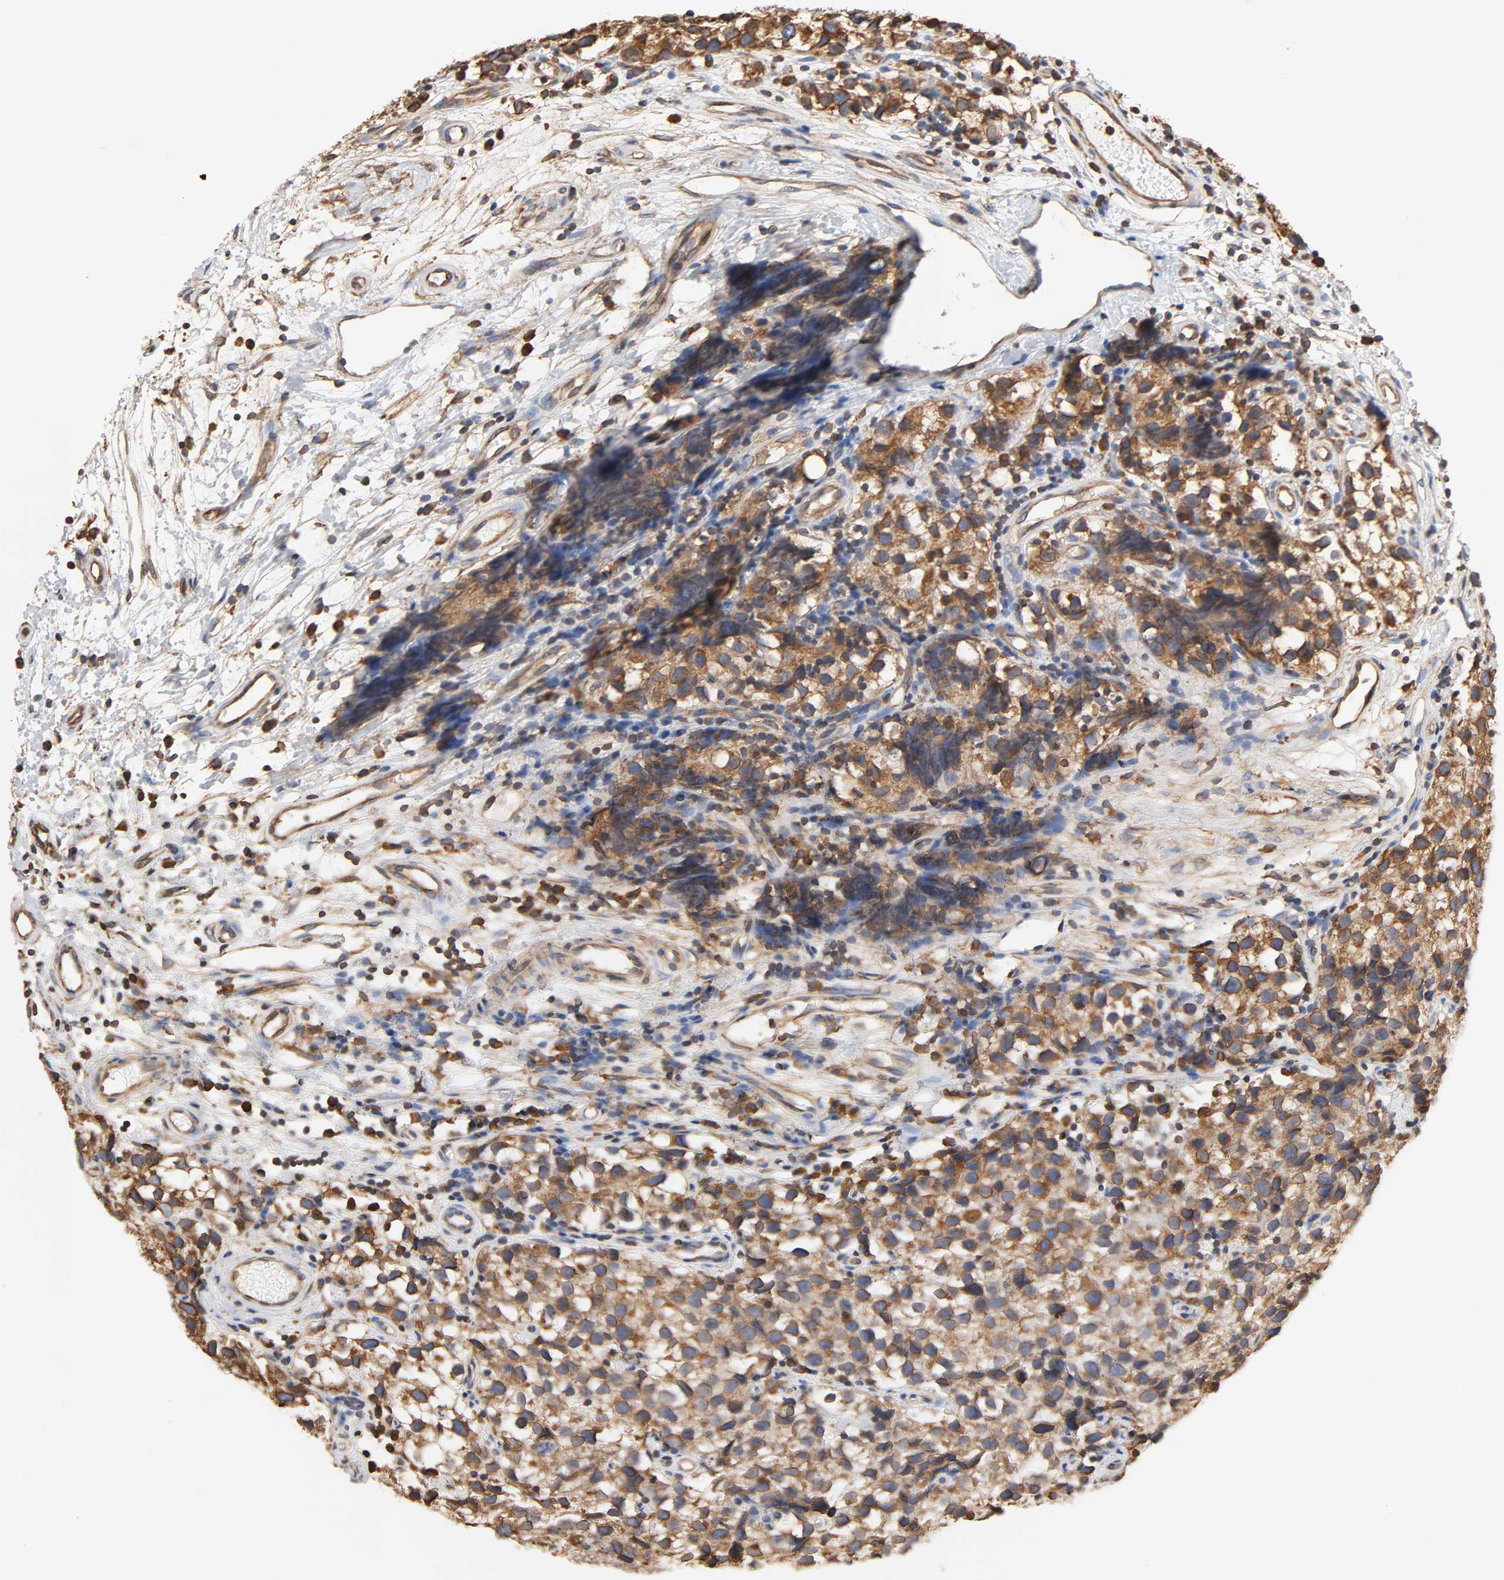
{"staining": {"intensity": "moderate", "quantity": ">75%", "location": "cytoplasmic/membranous"}, "tissue": "testis cancer", "cell_type": "Tumor cells", "image_type": "cancer", "snomed": [{"axis": "morphology", "description": "Seminoma, NOS"}, {"axis": "topography", "description": "Testis"}], "caption": "A high-resolution histopathology image shows immunohistochemistry (IHC) staining of seminoma (testis), which demonstrates moderate cytoplasmic/membranous expression in about >75% of tumor cells.", "gene": "BCAP31", "patient": {"sex": "male", "age": 39}}